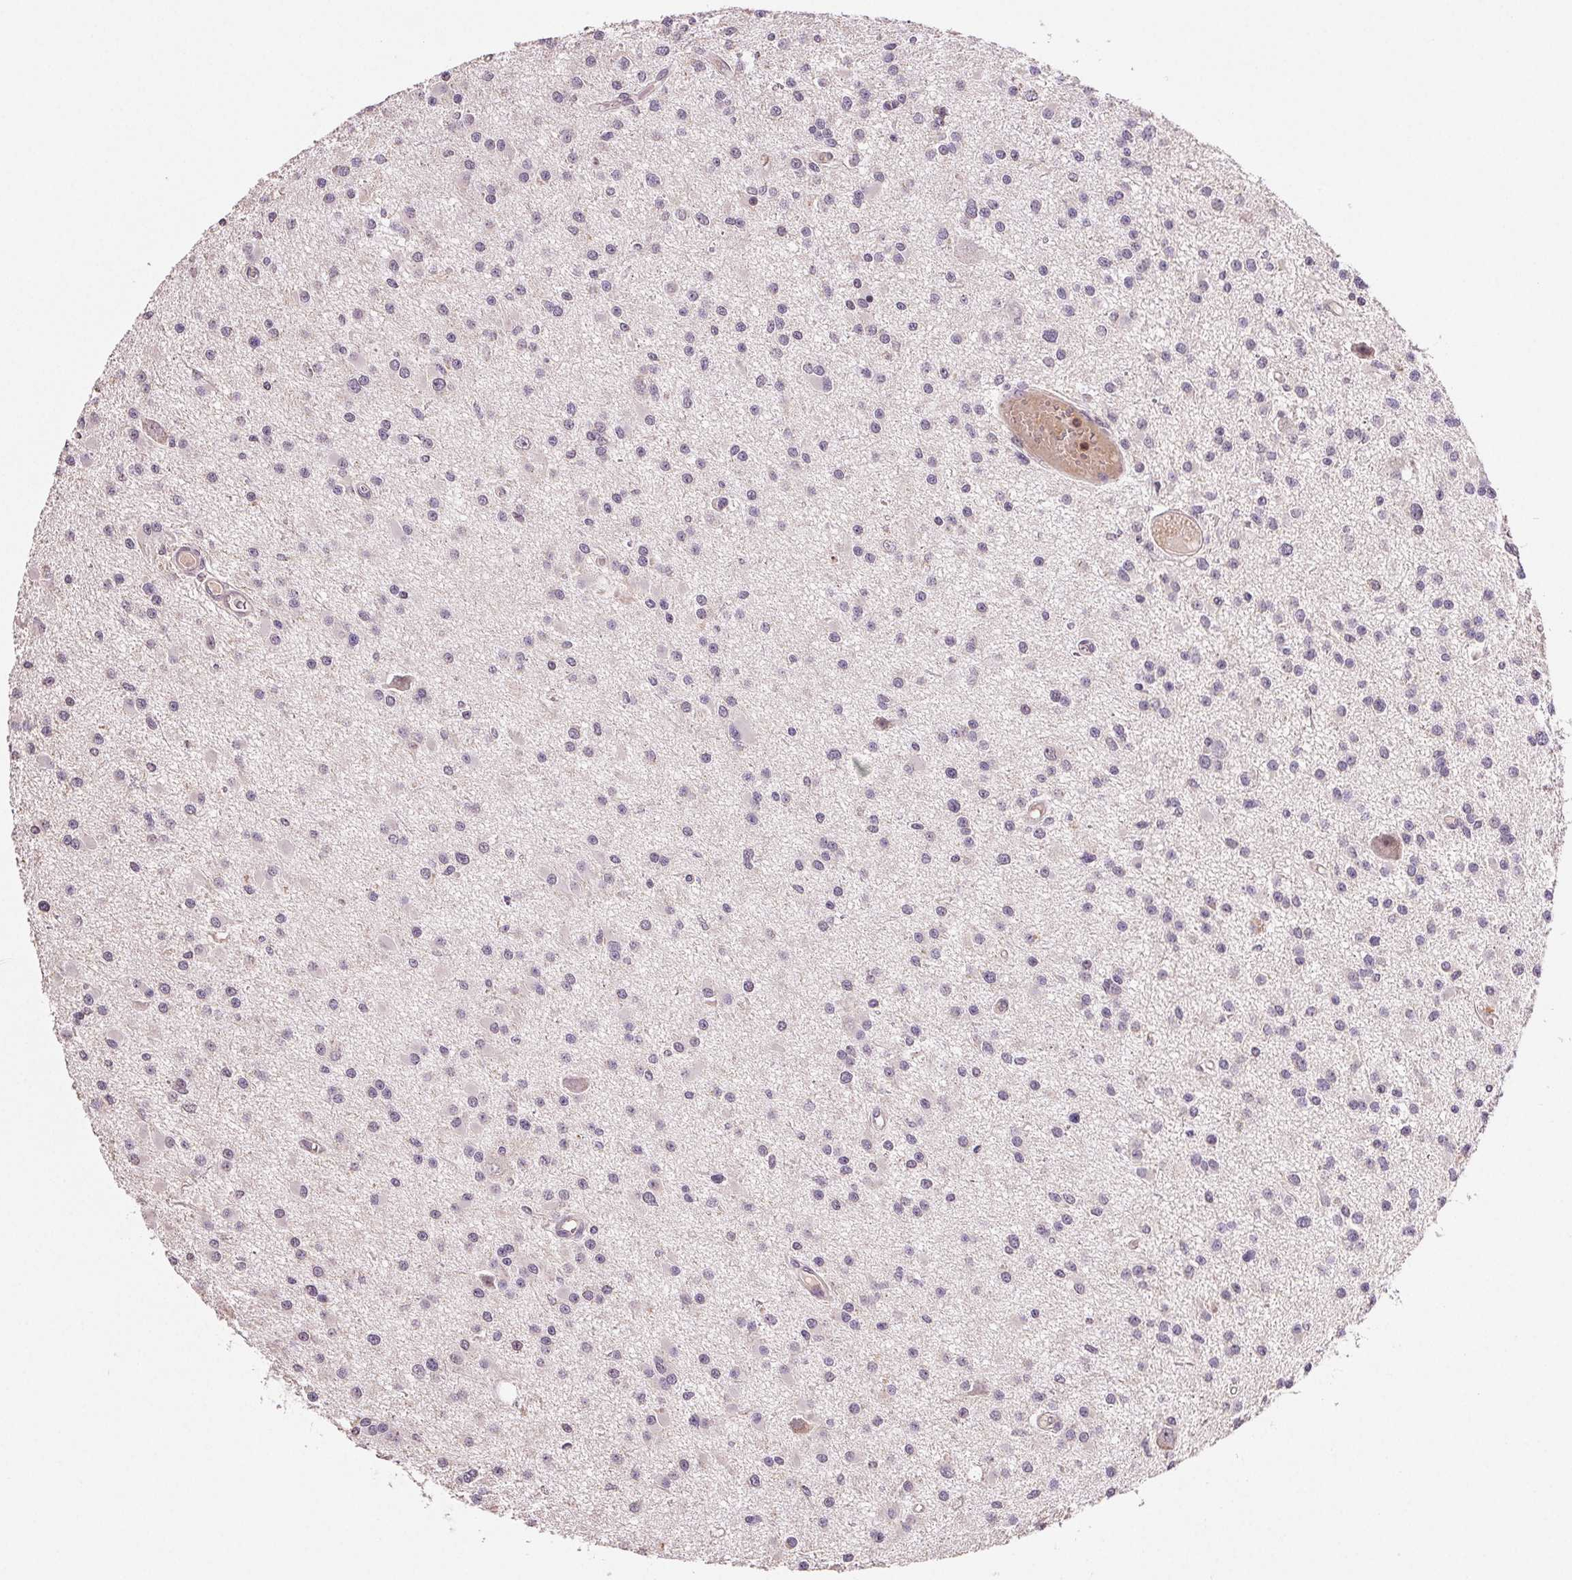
{"staining": {"intensity": "negative", "quantity": "none", "location": "none"}, "tissue": "glioma", "cell_type": "Tumor cells", "image_type": "cancer", "snomed": [{"axis": "morphology", "description": "Glioma, malignant, High grade"}, {"axis": "topography", "description": "Brain"}], "caption": "An immunohistochemistry photomicrograph of high-grade glioma (malignant) is shown. There is no staining in tumor cells of high-grade glioma (malignant). The staining is performed using DAB brown chromogen with nuclei counter-stained in using hematoxylin.", "gene": "TMEM253", "patient": {"sex": "male", "age": 54}}